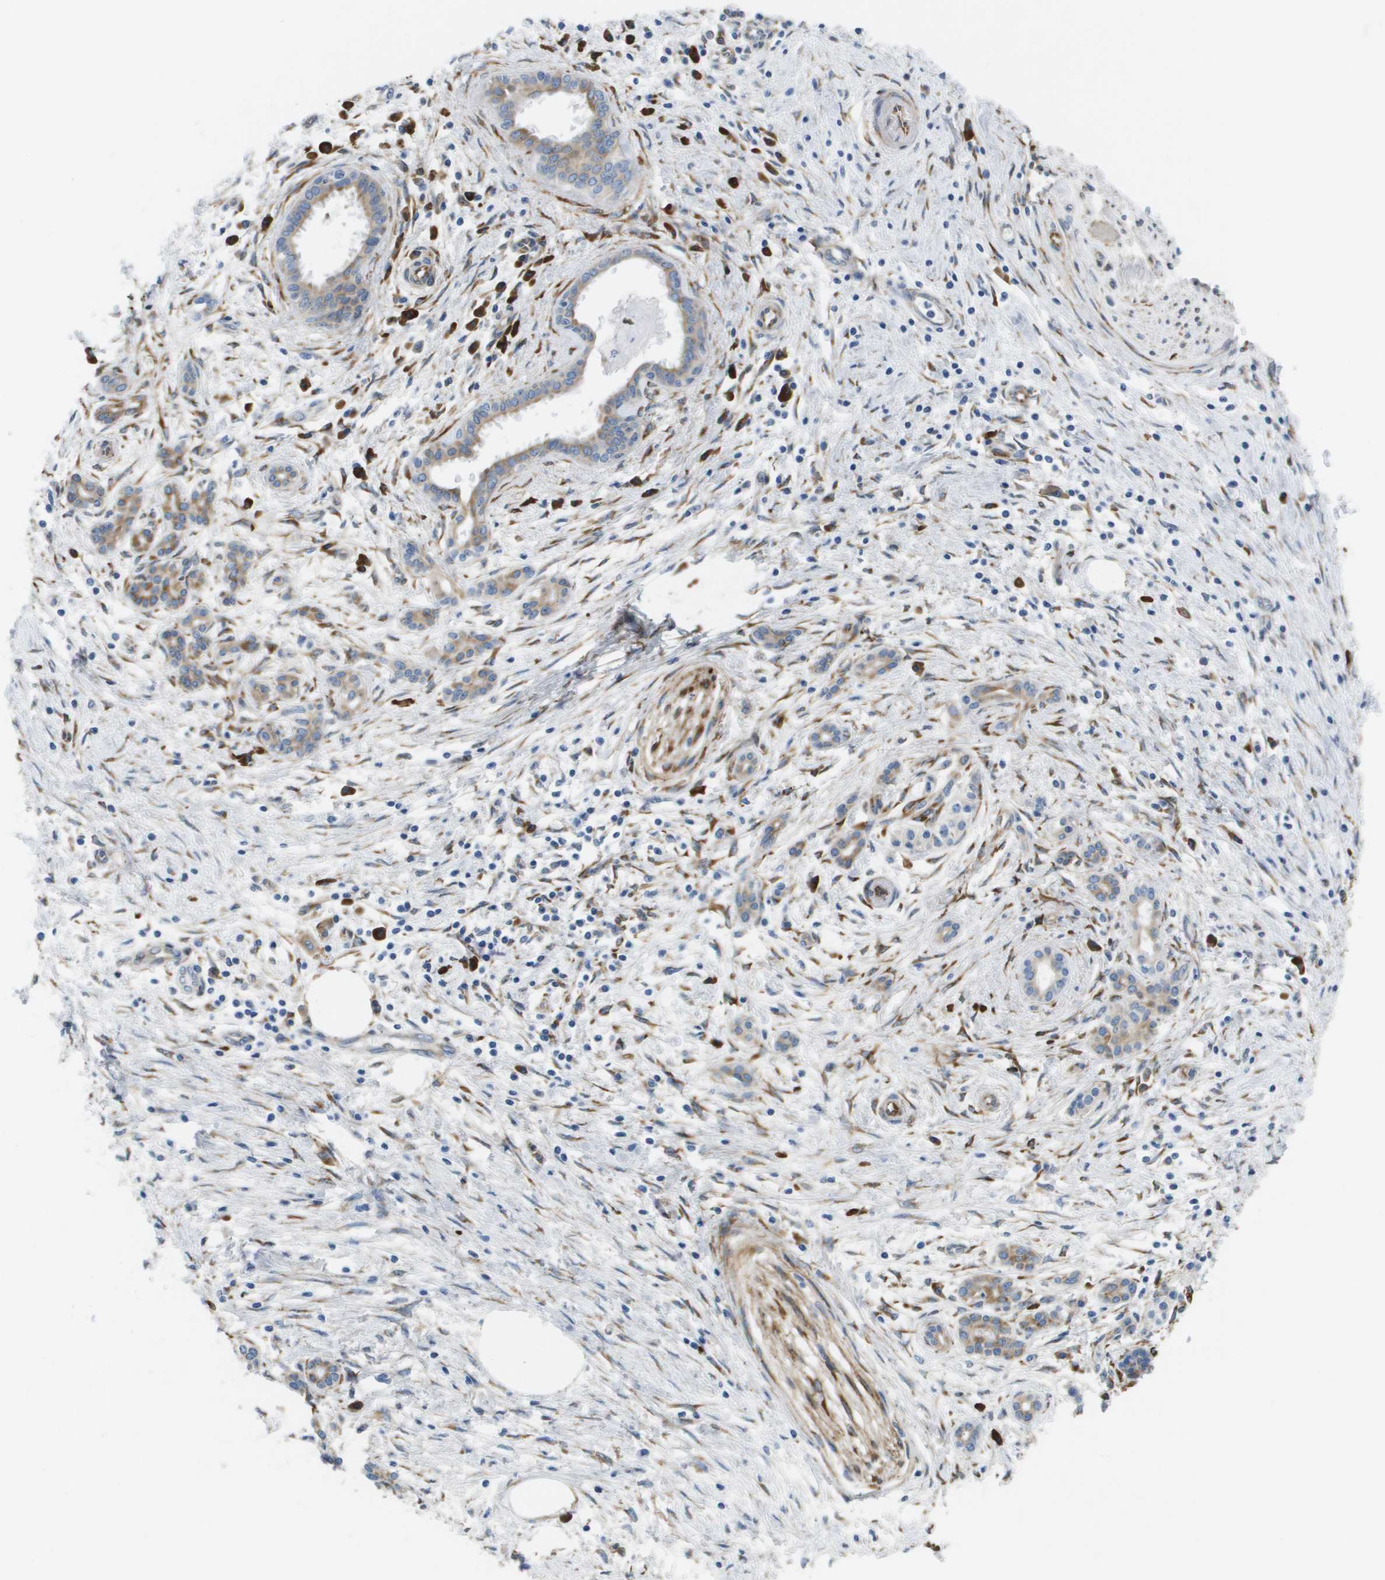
{"staining": {"intensity": "weak", "quantity": "25%-75%", "location": "cytoplasmic/membranous"}, "tissue": "pancreatic cancer", "cell_type": "Tumor cells", "image_type": "cancer", "snomed": [{"axis": "morphology", "description": "Adenocarcinoma, NOS"}, {"axis": "topography", "description": "Pancreas"}], "caption": "A histopathology image showing weak cytoplasmic/membranous expression in about 25%-75% of tumor cells in pancreatic cancer (adenocarcinoma), as visualized by brown immunohistochemical staining.", "gene": "ST3GAL2", "patient": {"sex": "female", "age": 70}}